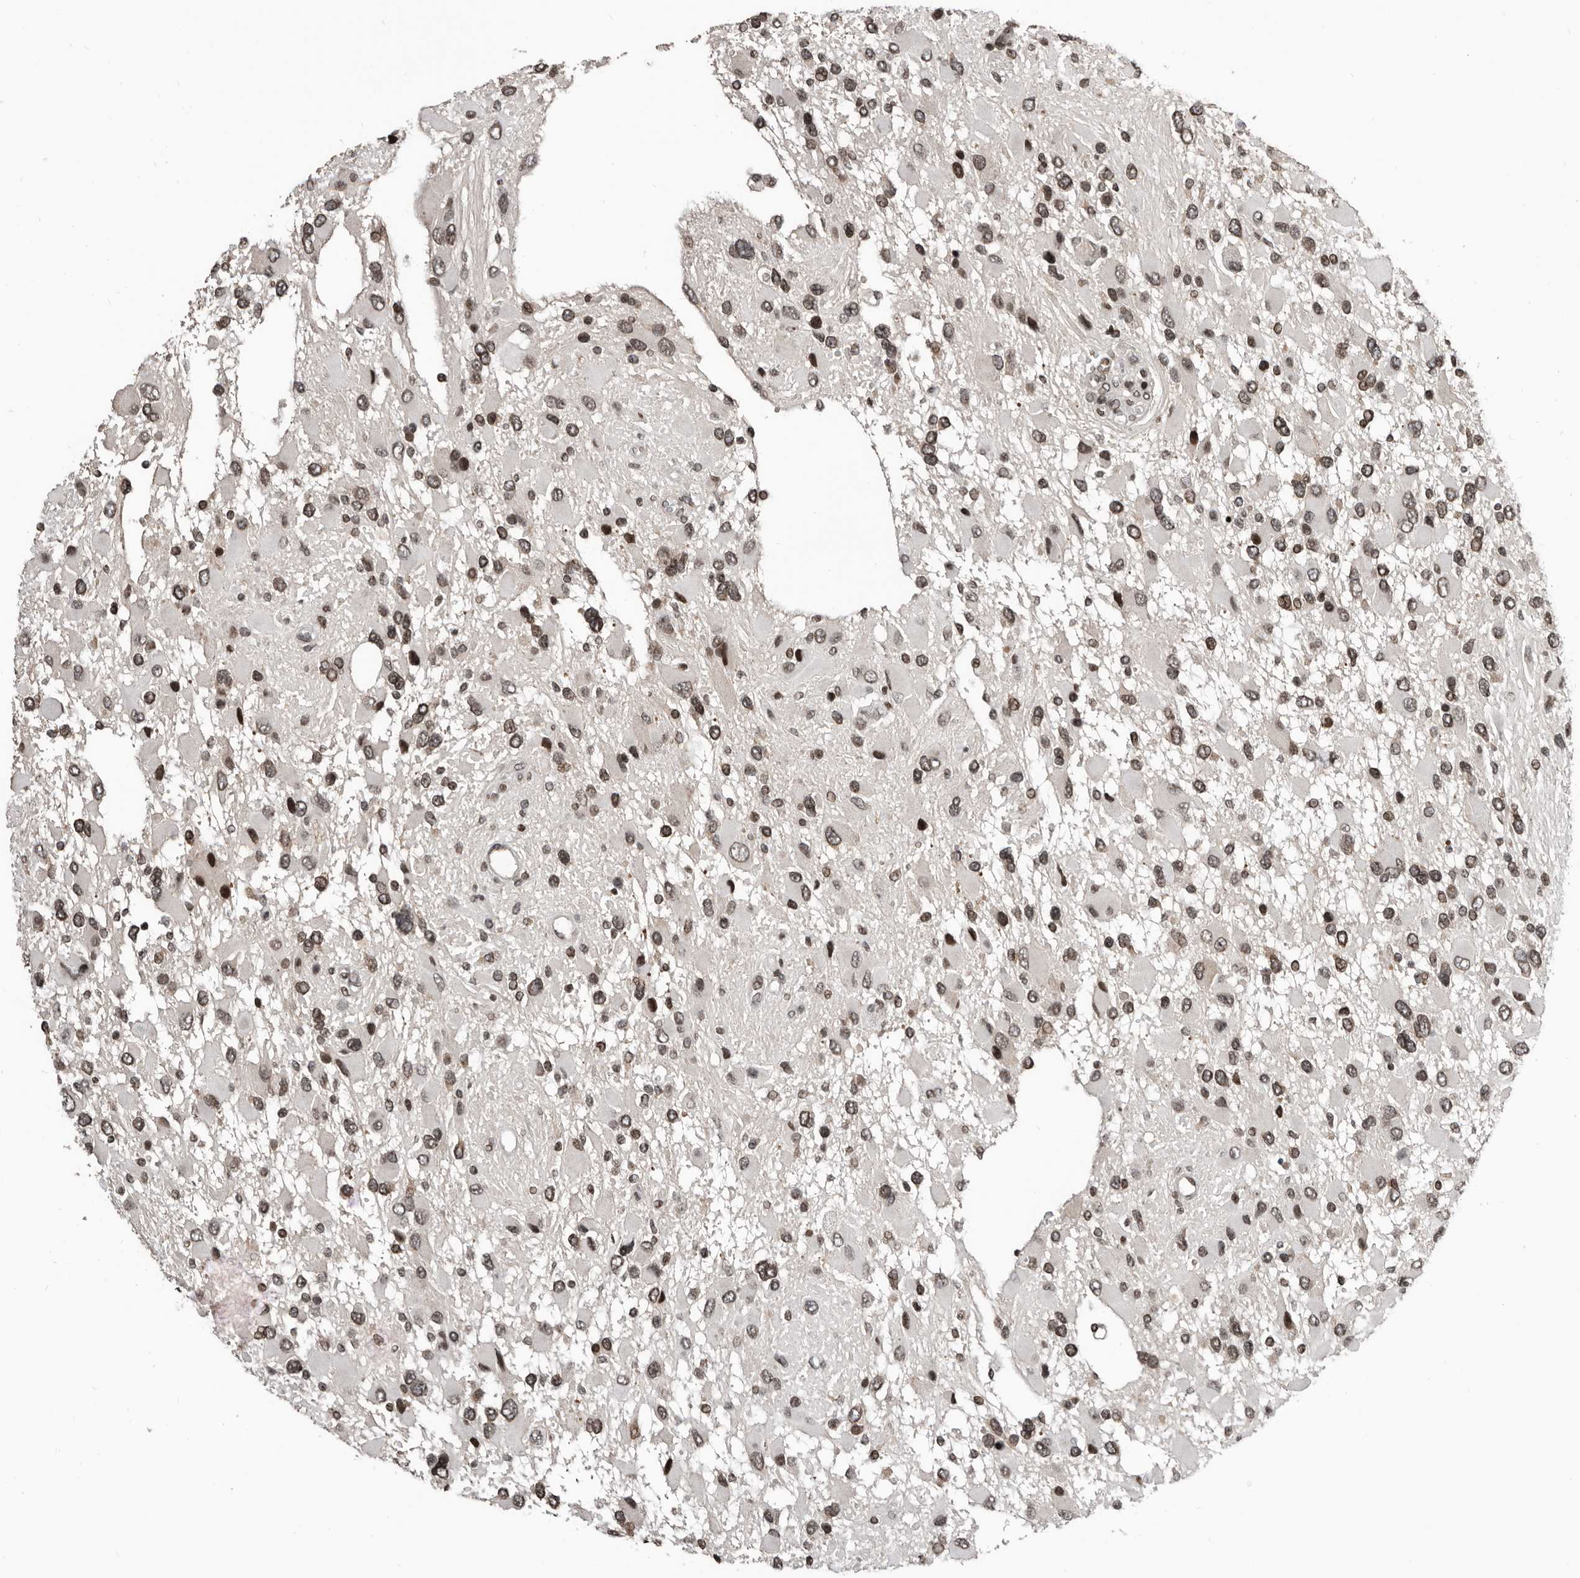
{"staining": {"intensity": "moderate", "quantity": ">75%", "location": "nuclear"}, "tissue": "glioma", "cell_type": "Tumor cells", "image_type": "cancer", "snomed": [{"axis": "morphology", "description": "Glioma, malignant, High grade"}, {"axis": "topography", "description": "Brain"}], "caption": "The image demonstrates staining of malignant glioma (high-grade), revealing moderate nuclear protein expression (brown color) within tumor cells. (Stains: DAB (3,3'-diaminobenzidine) in brown, nuclei in blue, Microscopy: brightfield microscopy at high magnification).", "gene": "SNRNP48", "patient": {"sex": "male", "age": 53}}